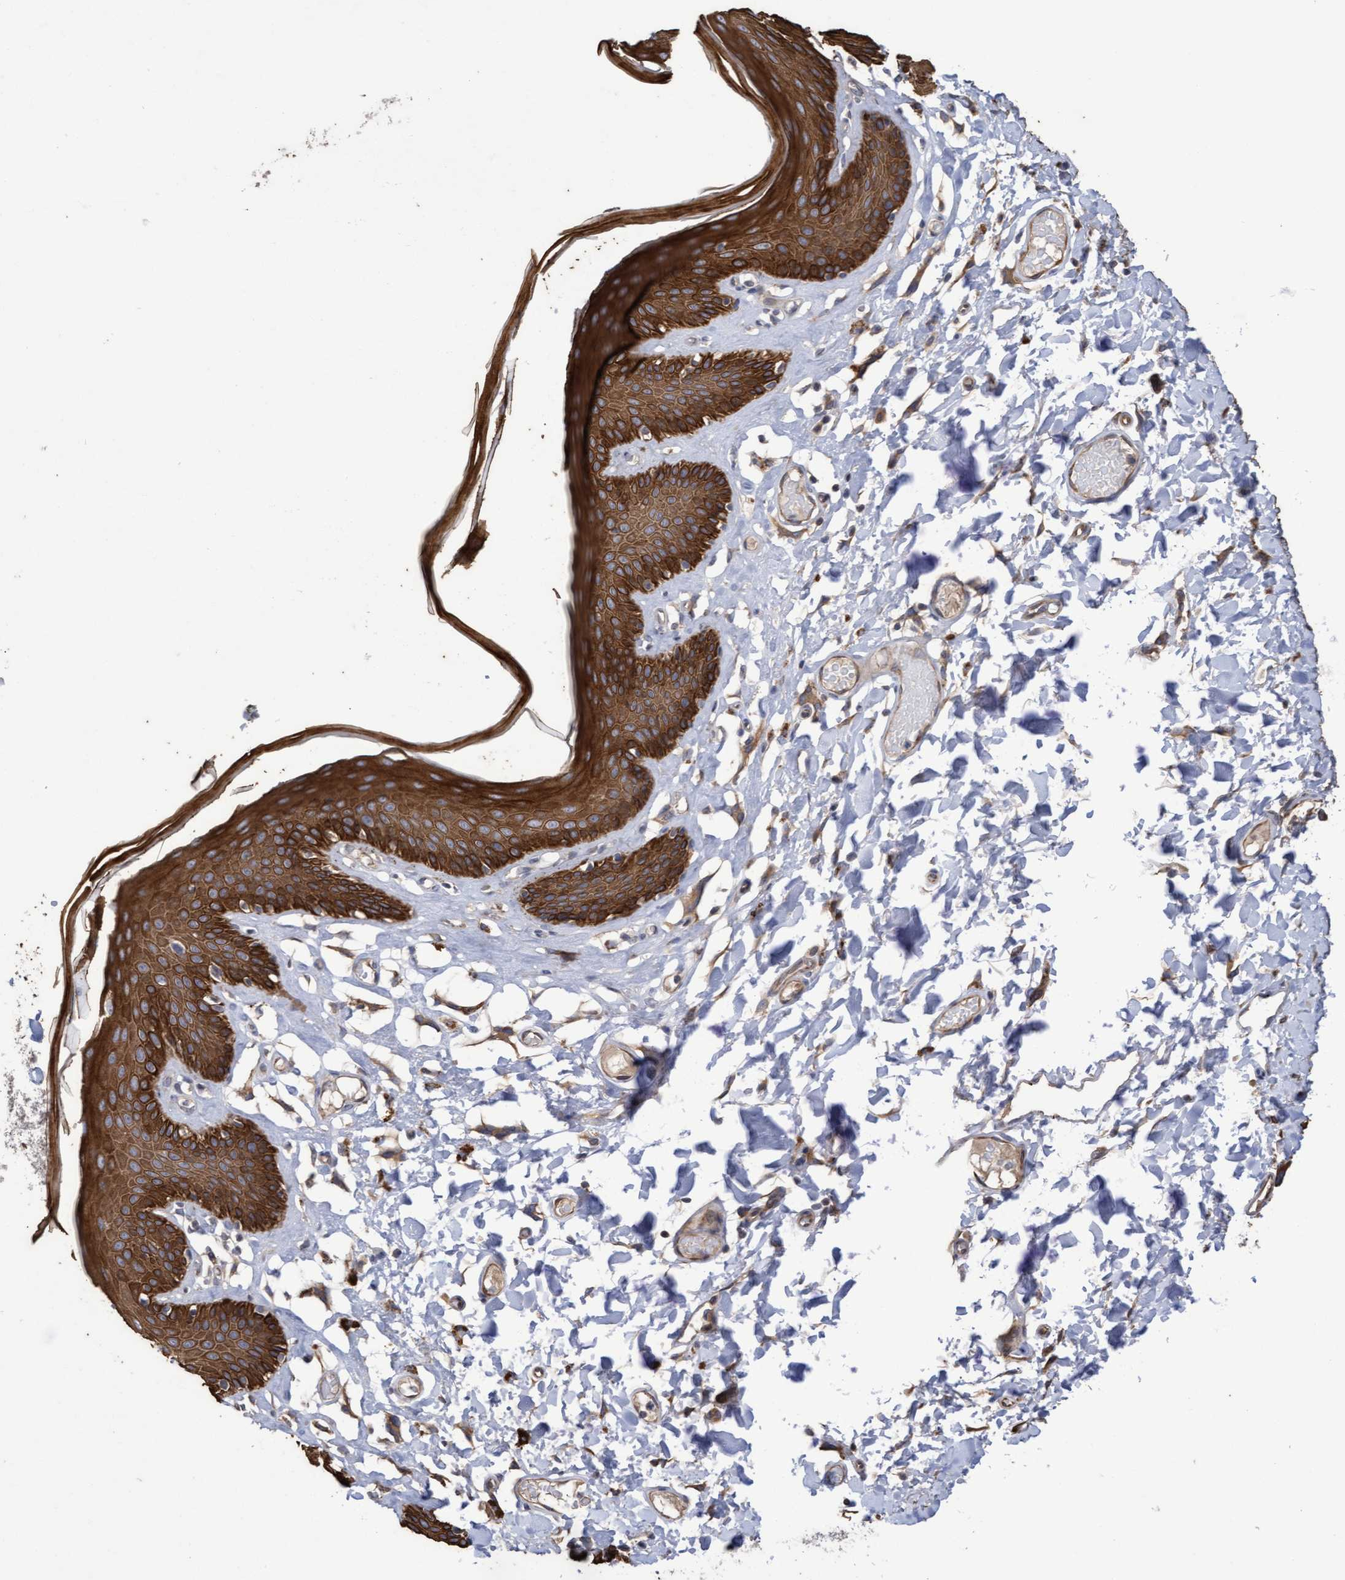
{"staining": {"intensity": "strong", "quantity": ">75%", "location": "cytoplasmic/membranous"}, "tissue": "skin", "cell_type": "Epidermal cells", "image_type": "normal", "snomed": [{"axis": "morphology", "description": "Normal tissue, NOS"}, {"axis": "topography", "description": "Vulva"}], "caption": "Immunohistochemical staining of normal human skin demonstrates strong cytoplasmic/membranous protein staining in about >75% of epidermal cells. (IHC, brightfield microscopy, high magnification).", "gene": "KRT24", "patient": {"sex": "female", "age": 73}}